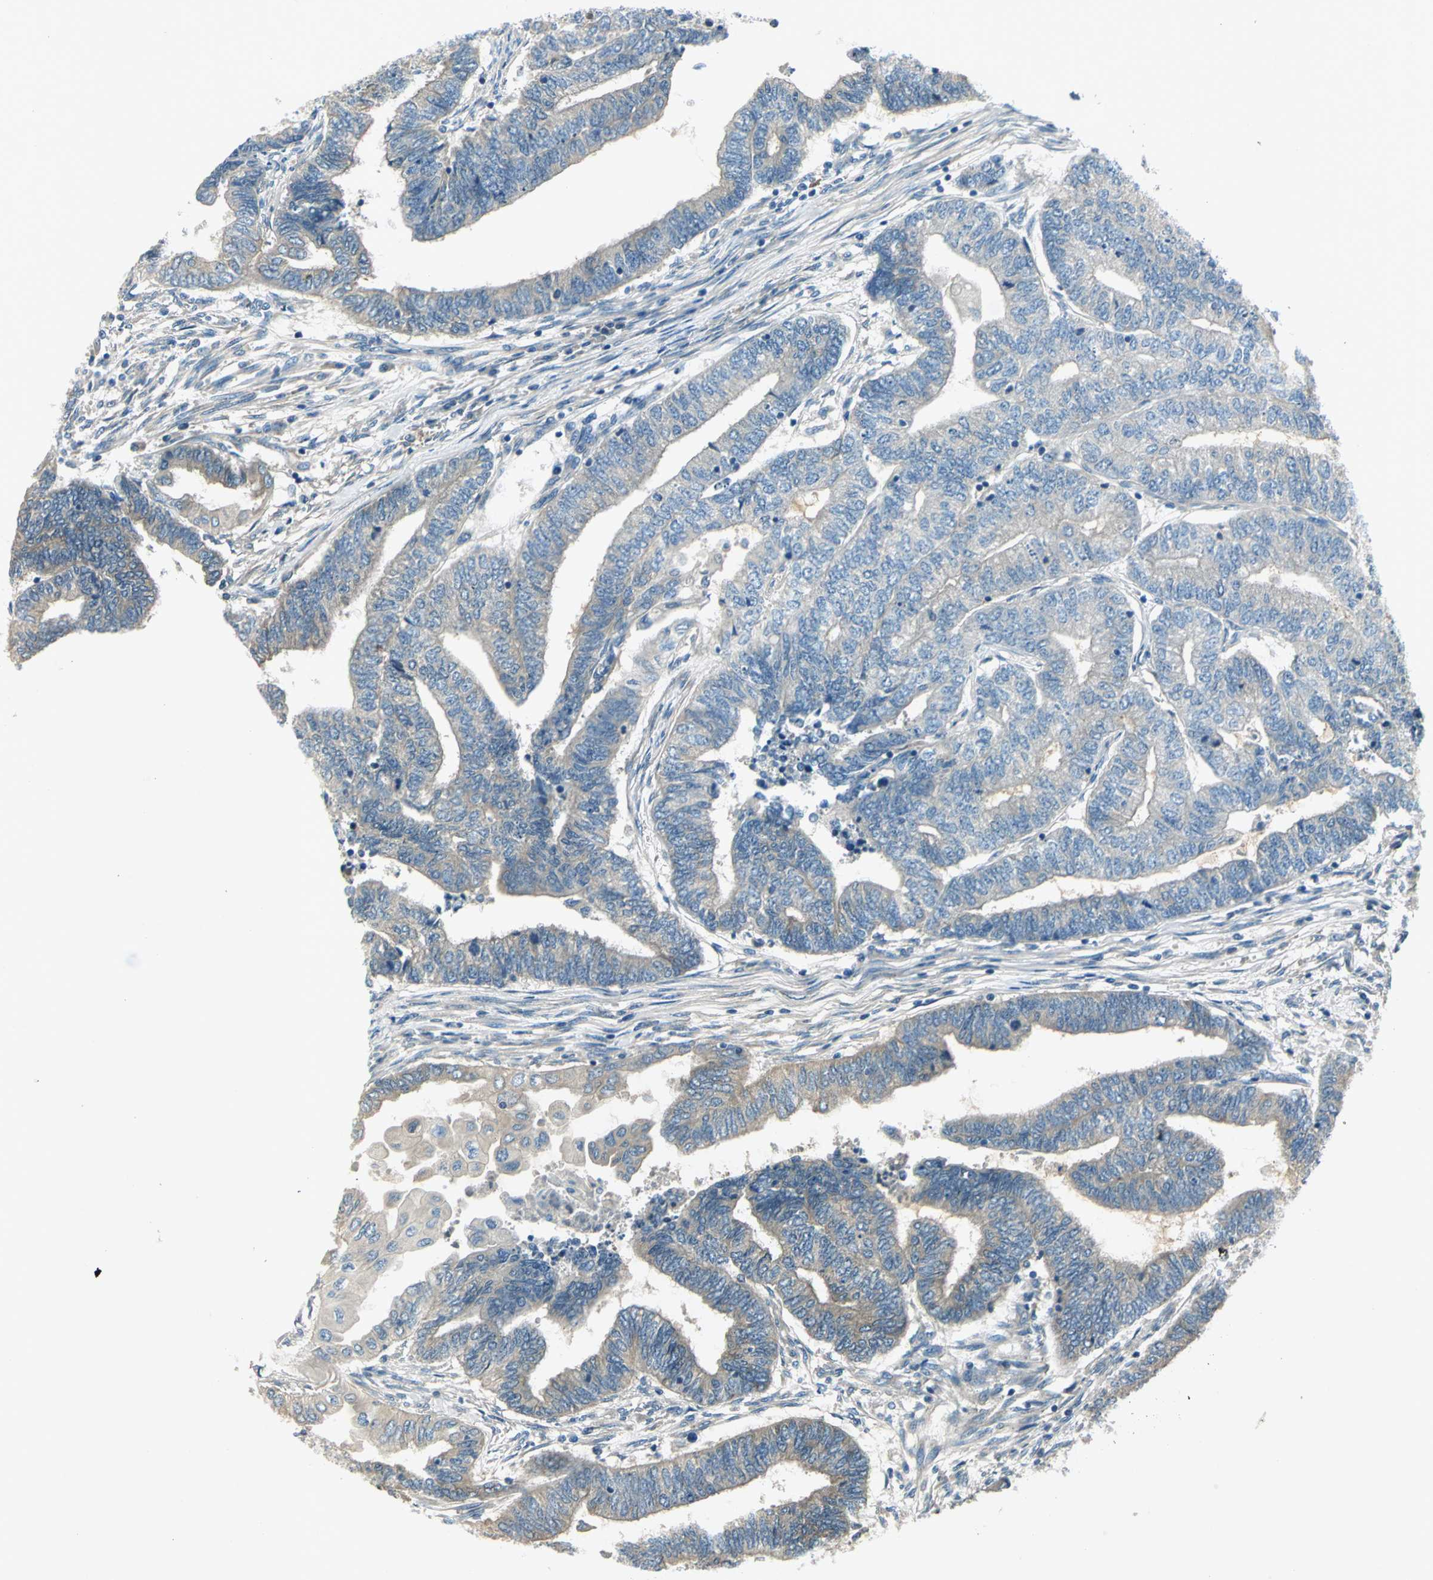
{"staining": {"intensity": "weak", "quantity": ">75%", "location": "cytoplasmic/membranous"}, "tissue": "endometrial cancer", "cell_type": "Tumor cells", "image_type": "cancer", "snomed": [{"axis": "morphology", "description": "Adenocarcinoma, NOS"}, {"axis": "topography", "description": "Uterus"}, {"axis": "topography", "description": "Endometrium"}], "caption": "Weak cytoplasmic/membranous protein positivity is seen in approximately >75% of tumor cells in adenocarcinoma (endometrial). The staining was performed using DAB (3,3'-diaminobenzidine), with brown indicating positive protein expression. Nuclei are stained blue with hematoxylin.", "gene": "PRKAA1", "patient": {"sex": "female", "age": 70}}